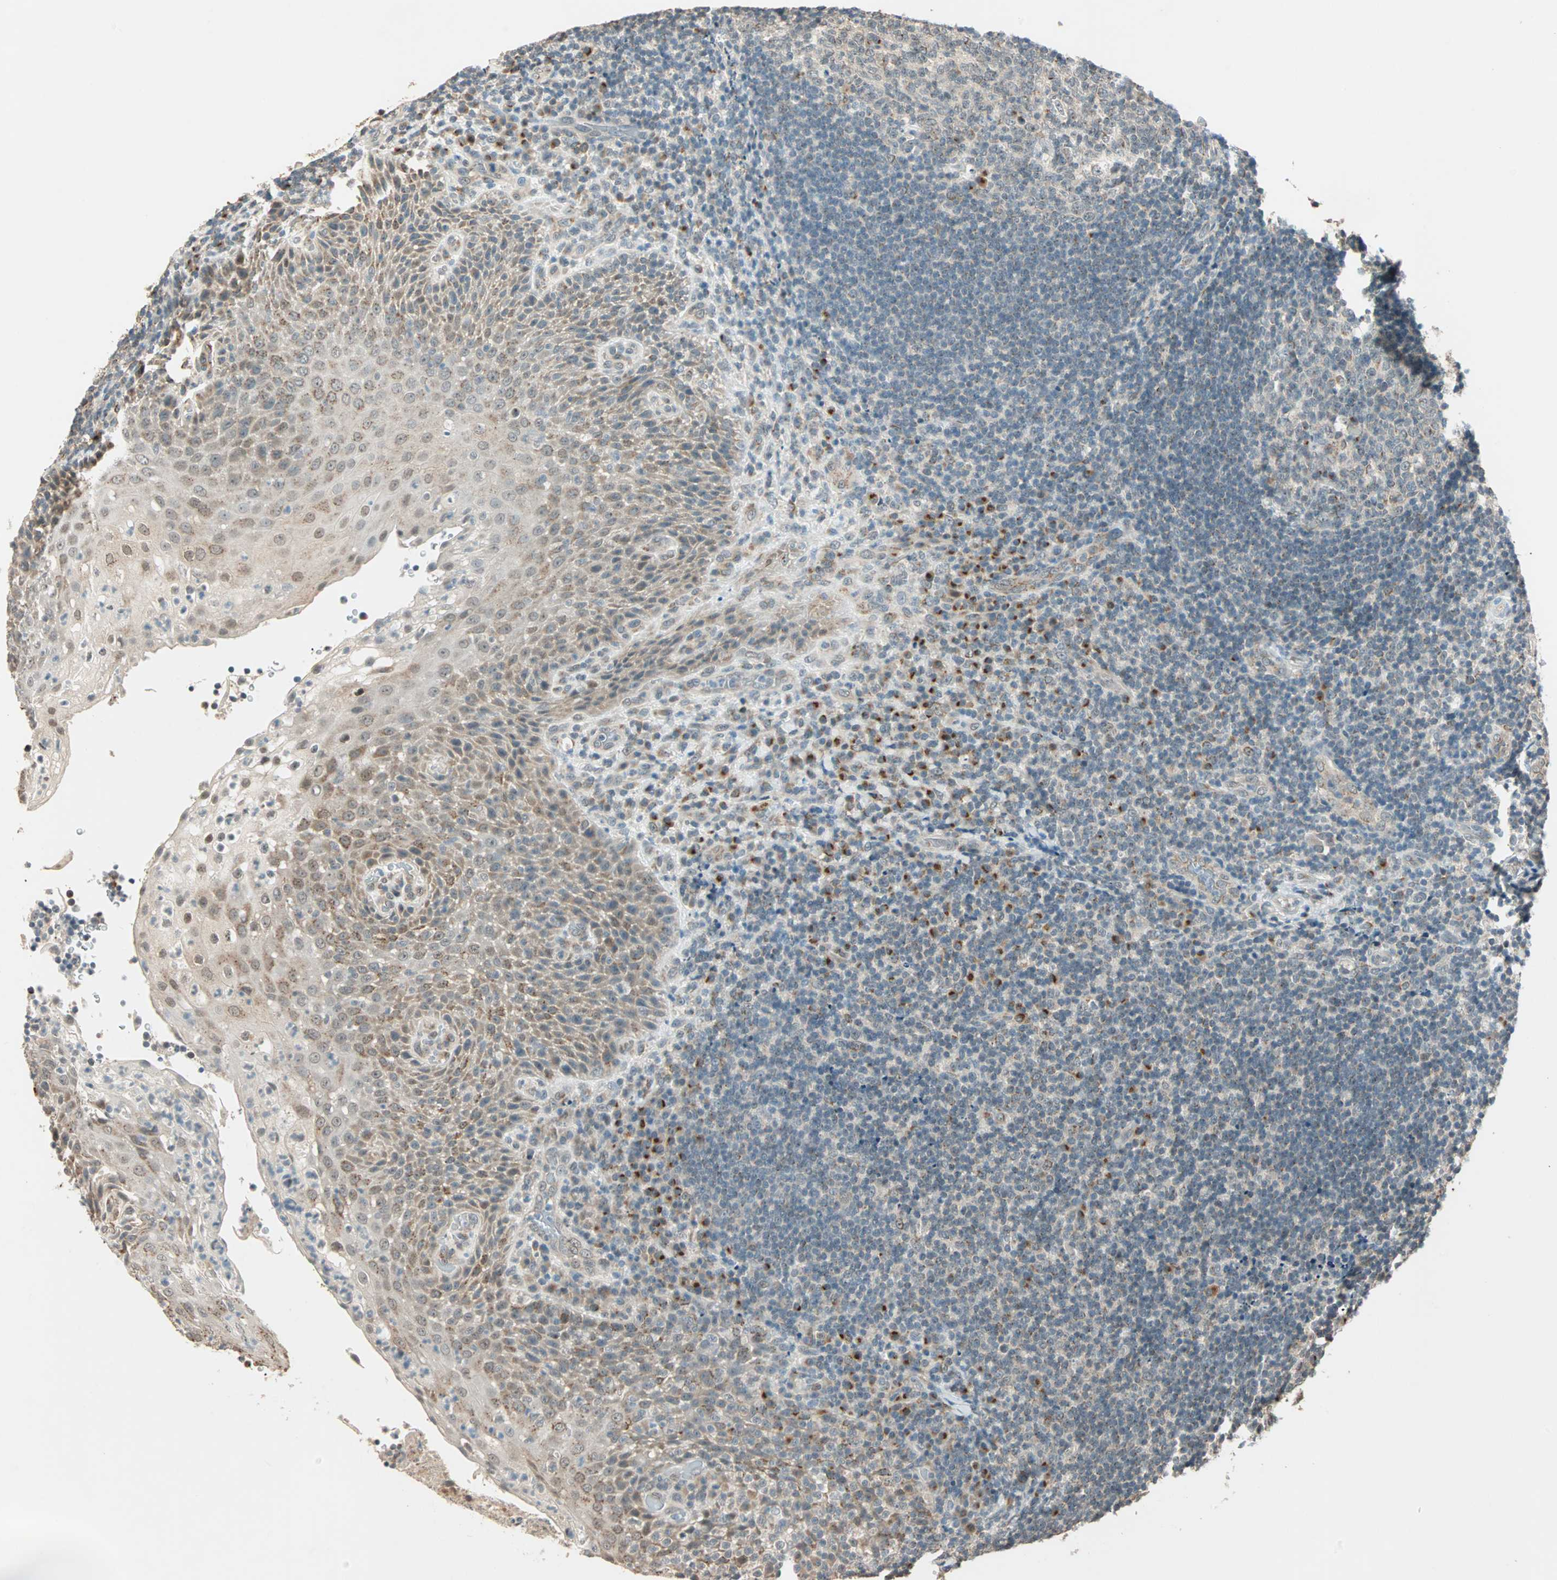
{"staining": {"intensity": "weak", "quantity": "25%-75%", "location": "cytoplasmic/membranous"}, "tissue": "lymphoma", "cell_type": "Tumor cells", "image_type": "cancer", "snomed": [{"axis": "morphology", "description": "Malignant lymphoma, non-Hodgkin's type, High grade"}, {"axis": "topography", "description": "Tonsil"}], "caption": "This is an image of immunohistochemistry staining of high-grade malignant lymphoma, non-Hodgkin's type, which shows weak staining in the cytoplasmic/membranous of tumor cells.", "gene": "PRDM2", "patient": {"sex": "female", "age": 36}}